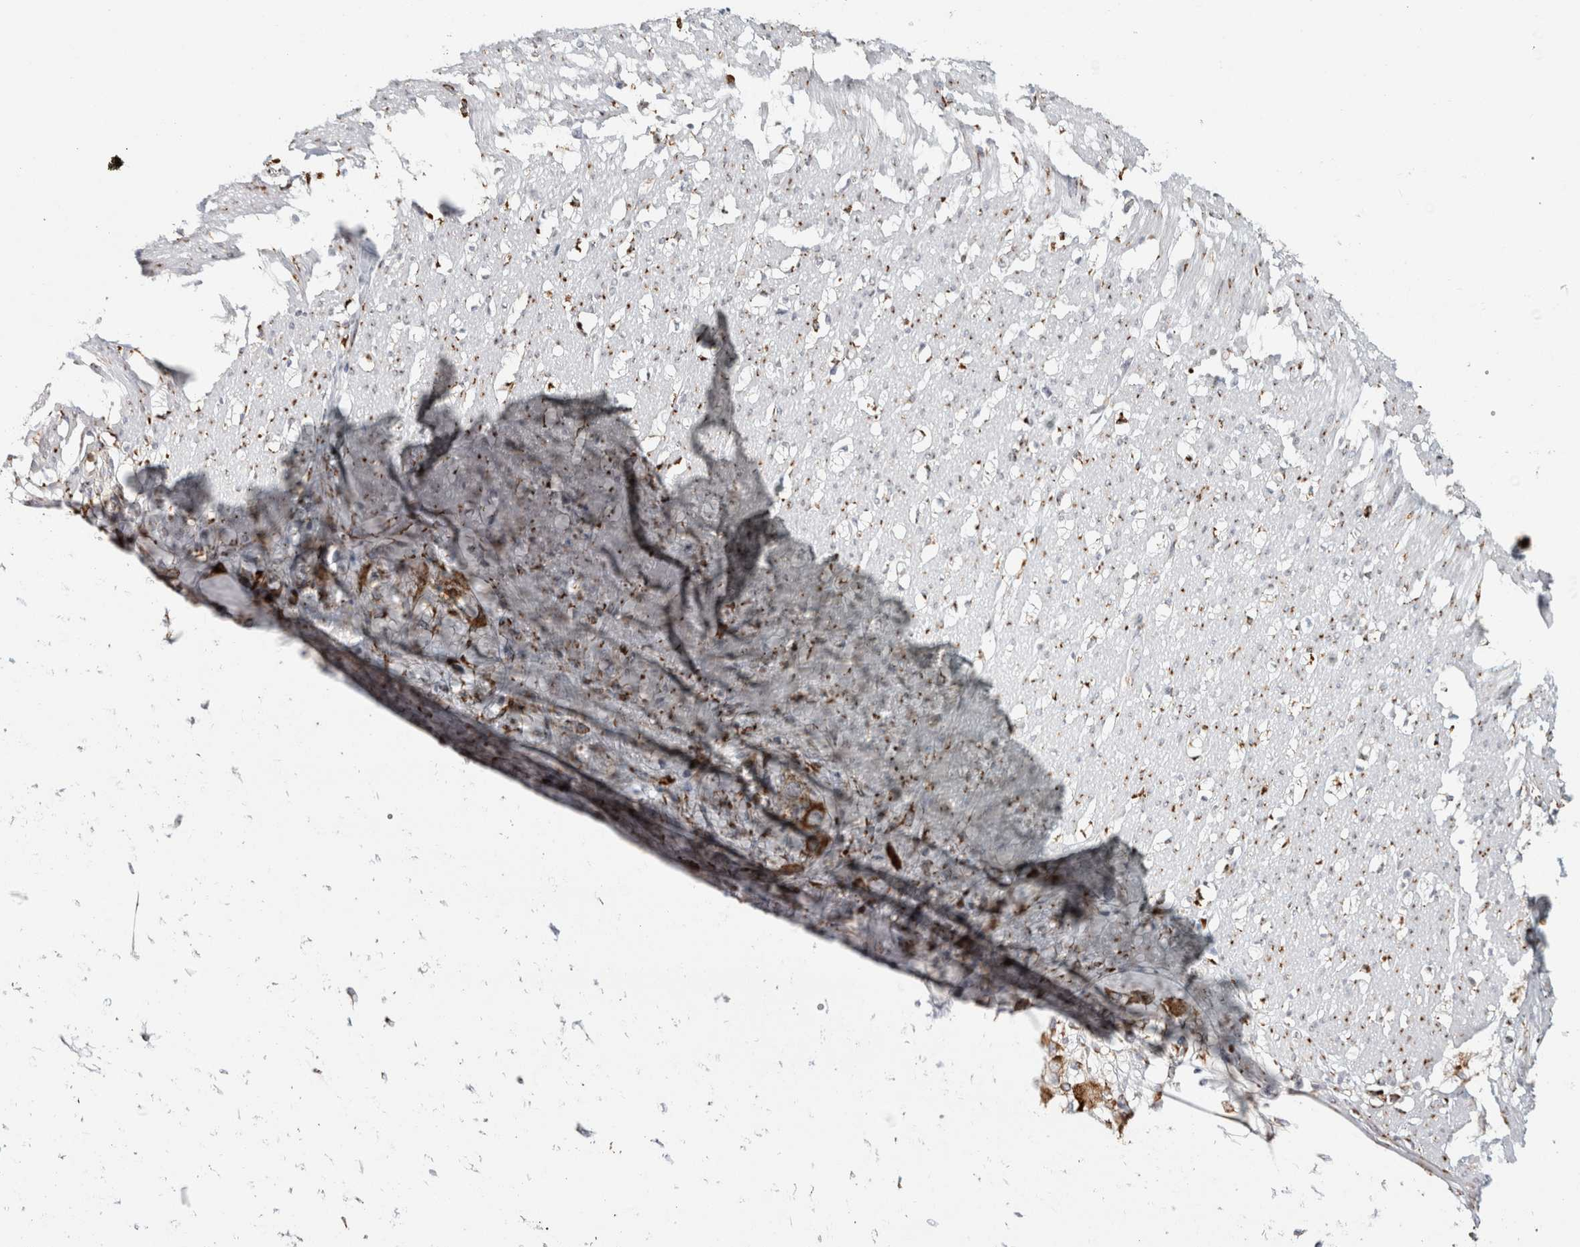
{"staining": {"intensity": "moderate", "quantity": "25%-75%", "location": "cytoplasmic/membranous"}, "tissue": "smooth muscle", "cell_type": "Smooth muscle cells", "image_type": "normal", "snomed": [{"axis": "morphology", "description": "Normal tissue, NOS"}, {"axis": "morphology", "description": "Adenocarcinoma, NOS"}, {"axis": "topography", "description": "Colon"}, {"axis": "topography", "description": "Peripheral nerve tissue"}], "caption": "Immunohistochemistry micrograph of unremarkable human smooth muscle stained for a protein (brown), which reveals medium levels of moderate cytoplasmic/membranous staining in approximately 25%-75% of smooth muscle cells.", "gene": "OSTN", "patient": {"sex": "male", "age": 14}}